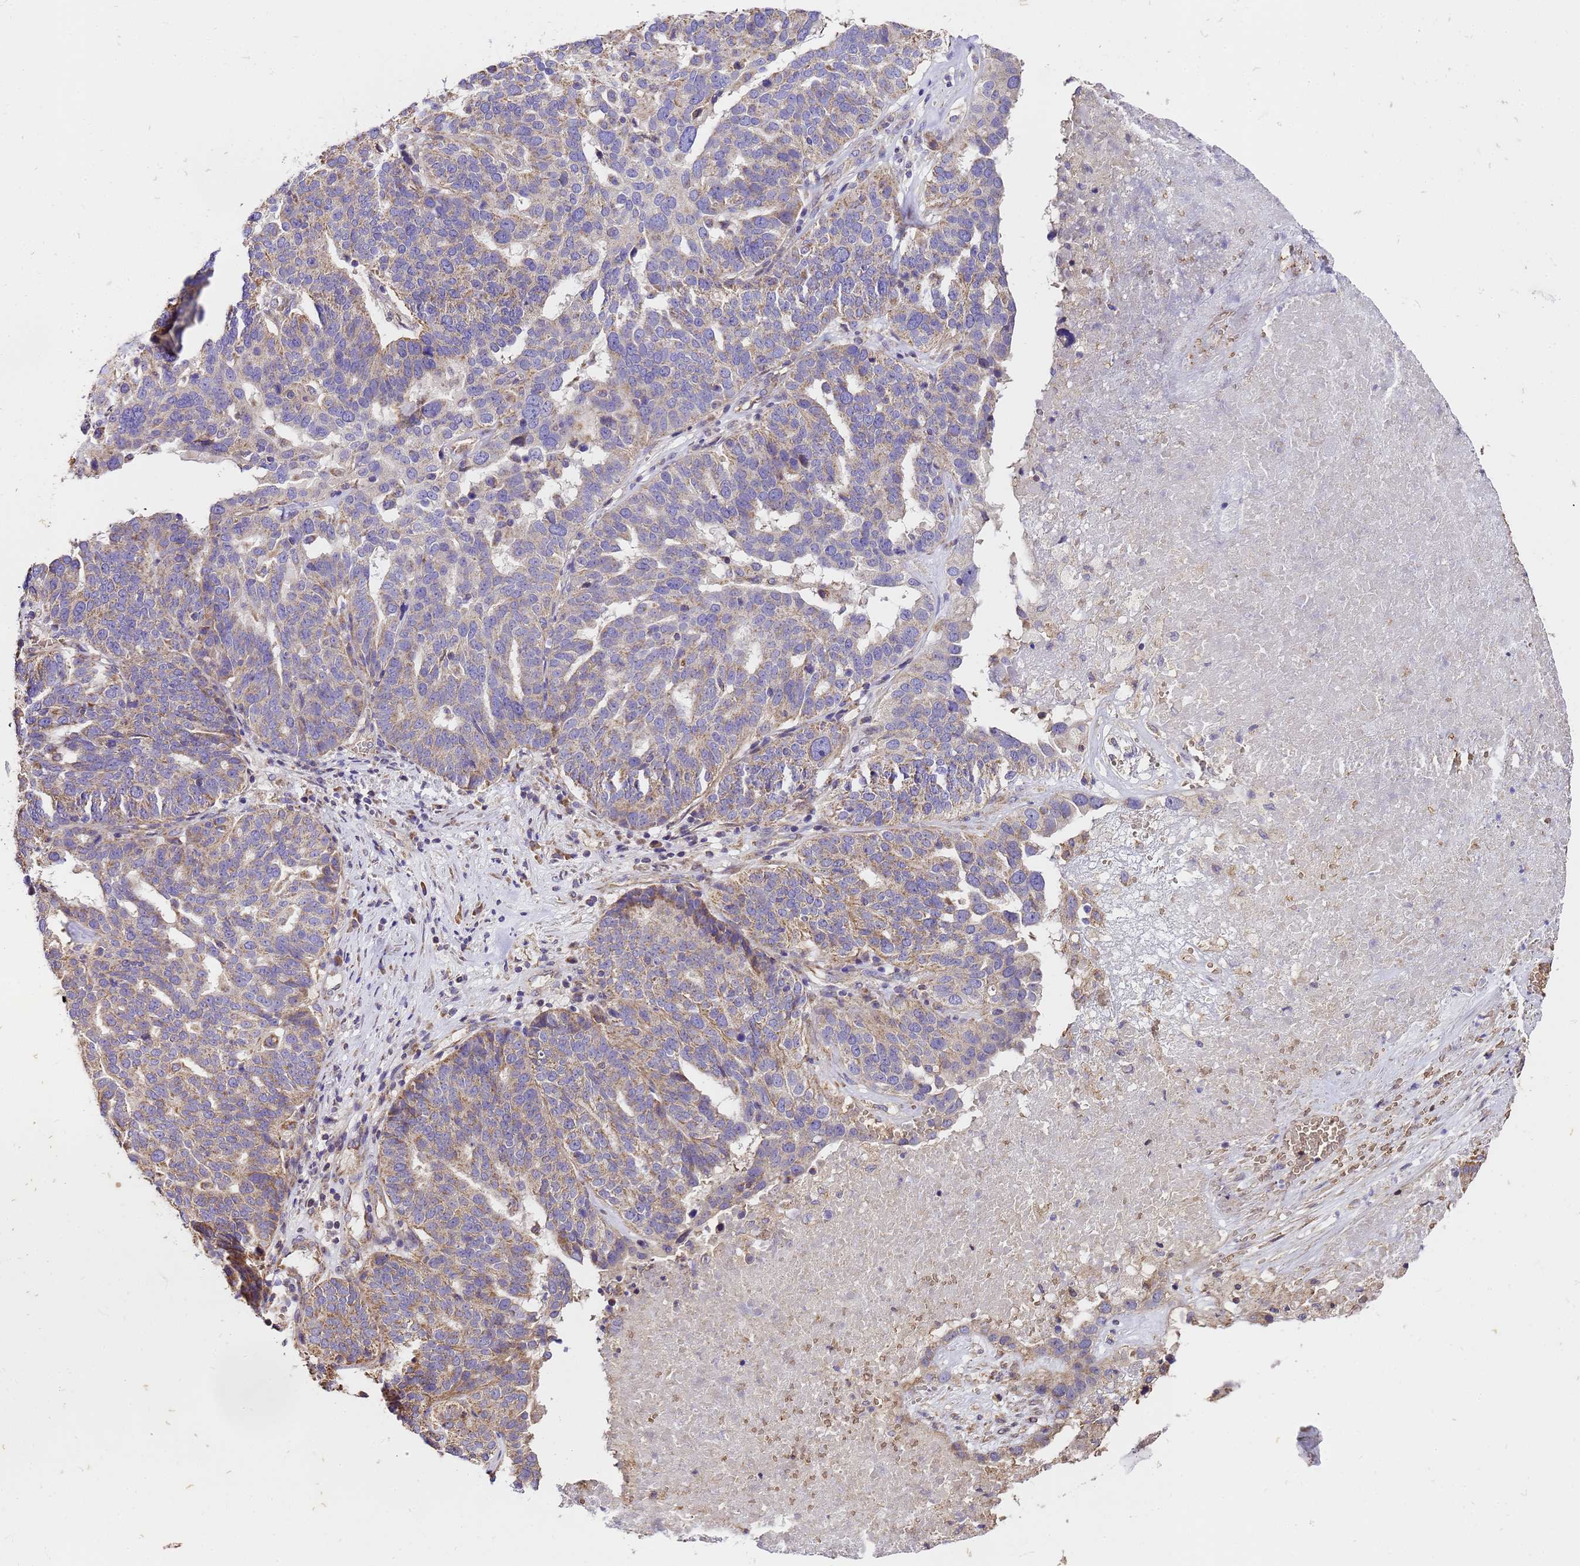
{"staining": {"intensity": "moderate", "quantity": "<25%", "location": "cytoplasmic/membranous"}, "tissue": "ovarian cancer", "cell_type": "Tumor cells", "image_type": "cancer", "snomed": [{"axis": "morphology", "description": "Cystadenocarcinoma, serous, NOS"}, {"axis": "topography", "description": "Ovary"}], "caption": "Immunohistochemistry photomicrograph of human ovarian cancer stained for a protein (brown), which reveals low levels of moderate cytoplasmic/membranous staining in about <25% of tumor cells.", "gene": "LRRIQ1", "patient": {"sex": "female", "age": 59}}